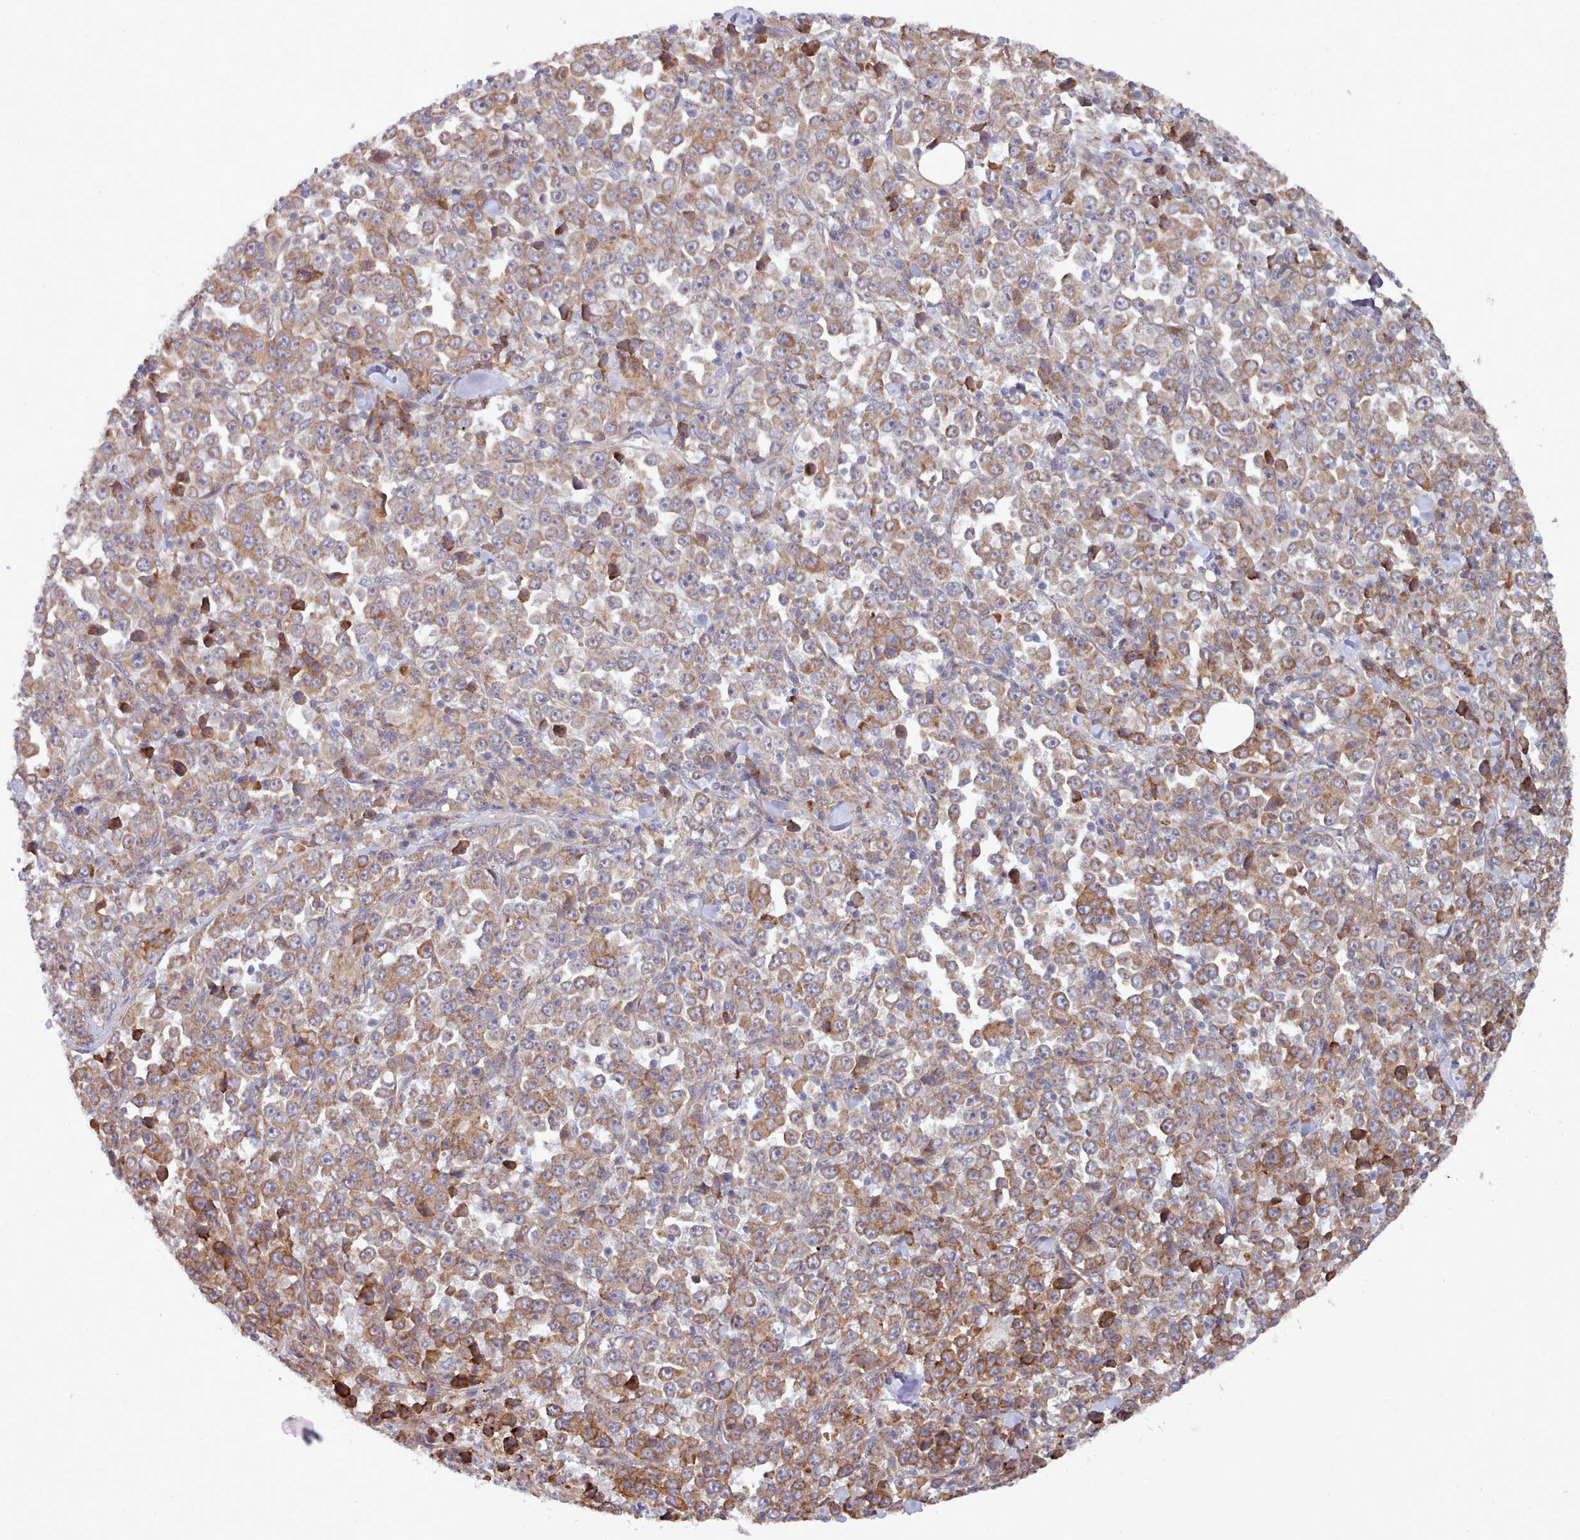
{"staining": {"intensity": "moderate", "quantity": "25%-75%", "location": "cytoplasmic/membranous"}, "tissue": "stomach cancer", "cell_type": "Tumor cells", "image_type": "cancer", "snomed": [{"axis": "morphology", "description": "Normal tissue, NOS"}, {"axis": "morphology", "description": "Adenocarcinoma, NOS"}, {"axis": "topography", "description": "Stomach, upper"}, {"axis": "topography", "description": "Stomach"}], "caption": "Brown immunohistochemical staining in human stomach cancer (adenocarcinoma) exhibits moderate cytoplasmic/membranous staining in approximately 25%-75% of tumor cells. The staining was performed using DAB, with brown indicating positive protein expression. Nuclei are stained blue with hematoxylin.", "gene": "TRIM26", "patient": {"sex": "male", "age": 59}}